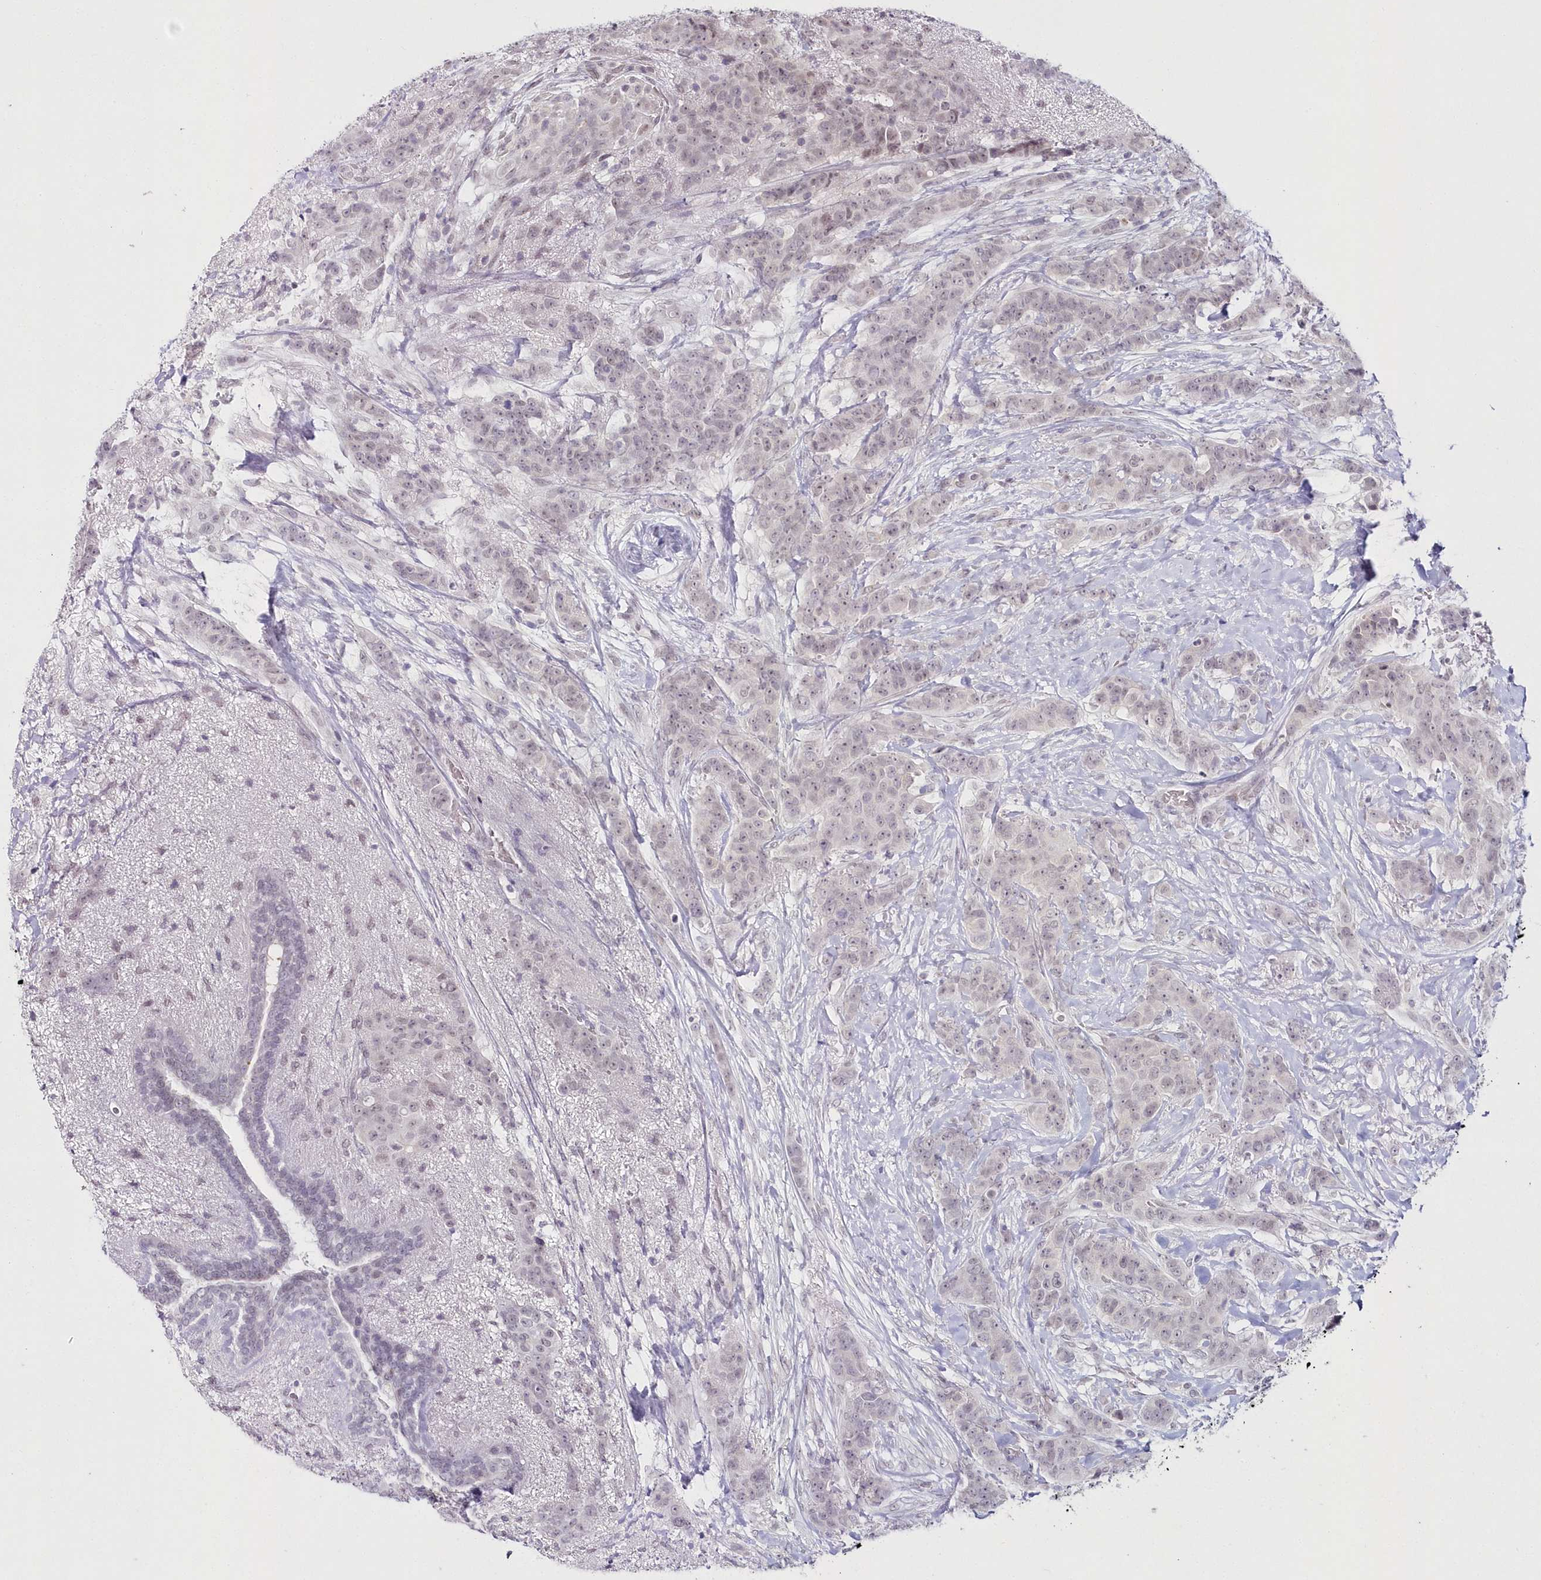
{"staining": {"intensity": "weak", "quantity": "<25%", "location": "nuclear"}, "tissue": "breast cancer", "cell_type": "Tumor cells", "image_type": "cancer", "snomed": [{"axis": "morphology", "description": "Duct carcinoma"}, {"axis": "topography", "description": "Breast"}], "caption": "Human breast cancer stained for a protein using immunohistochemistry (IHC) displays no positivity in tumor cells.", "gene": "HYCC2", "patient": {"sex": "female", "age": 40}}